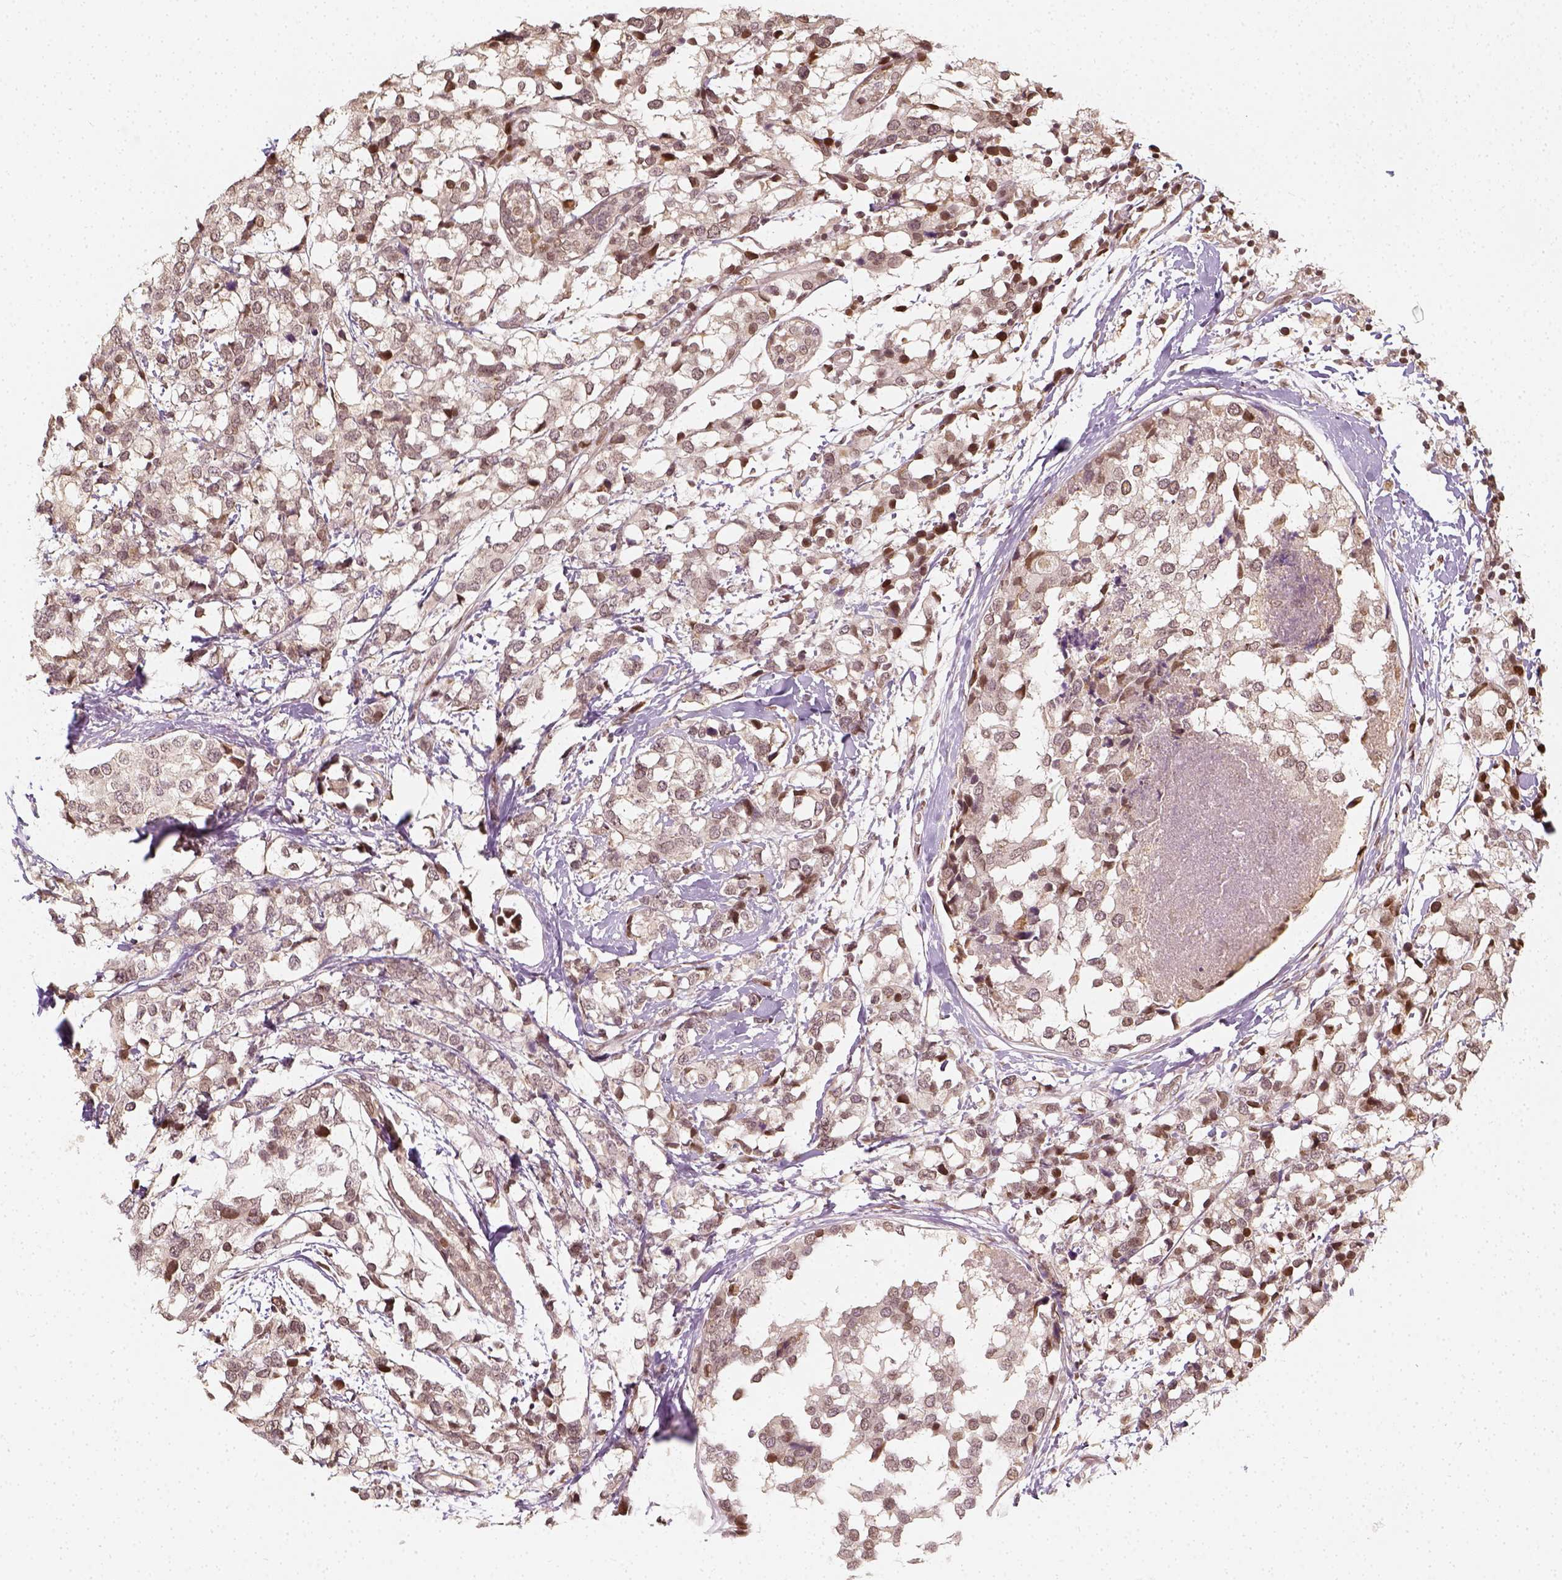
{"staining": {"intensity": "negative", "quantity": "none", "location": "none"}, "tissue": "breast cancer", "cell_type": "Tumor cells", "image_type": "cancer", "snomed": [{"axis": "morphology", "description": "Lobular carcinoma"}, {"axis": "topography", "description": "Breast"}], "caption": "DAB (3,3'-diaminobenzidine) immunohistochemical staining of human breast lobular carcinoma shows no significant expression in tumor cells.", "gene": "ZMAT3", "patient": {"sex": "female", "age": 59}}